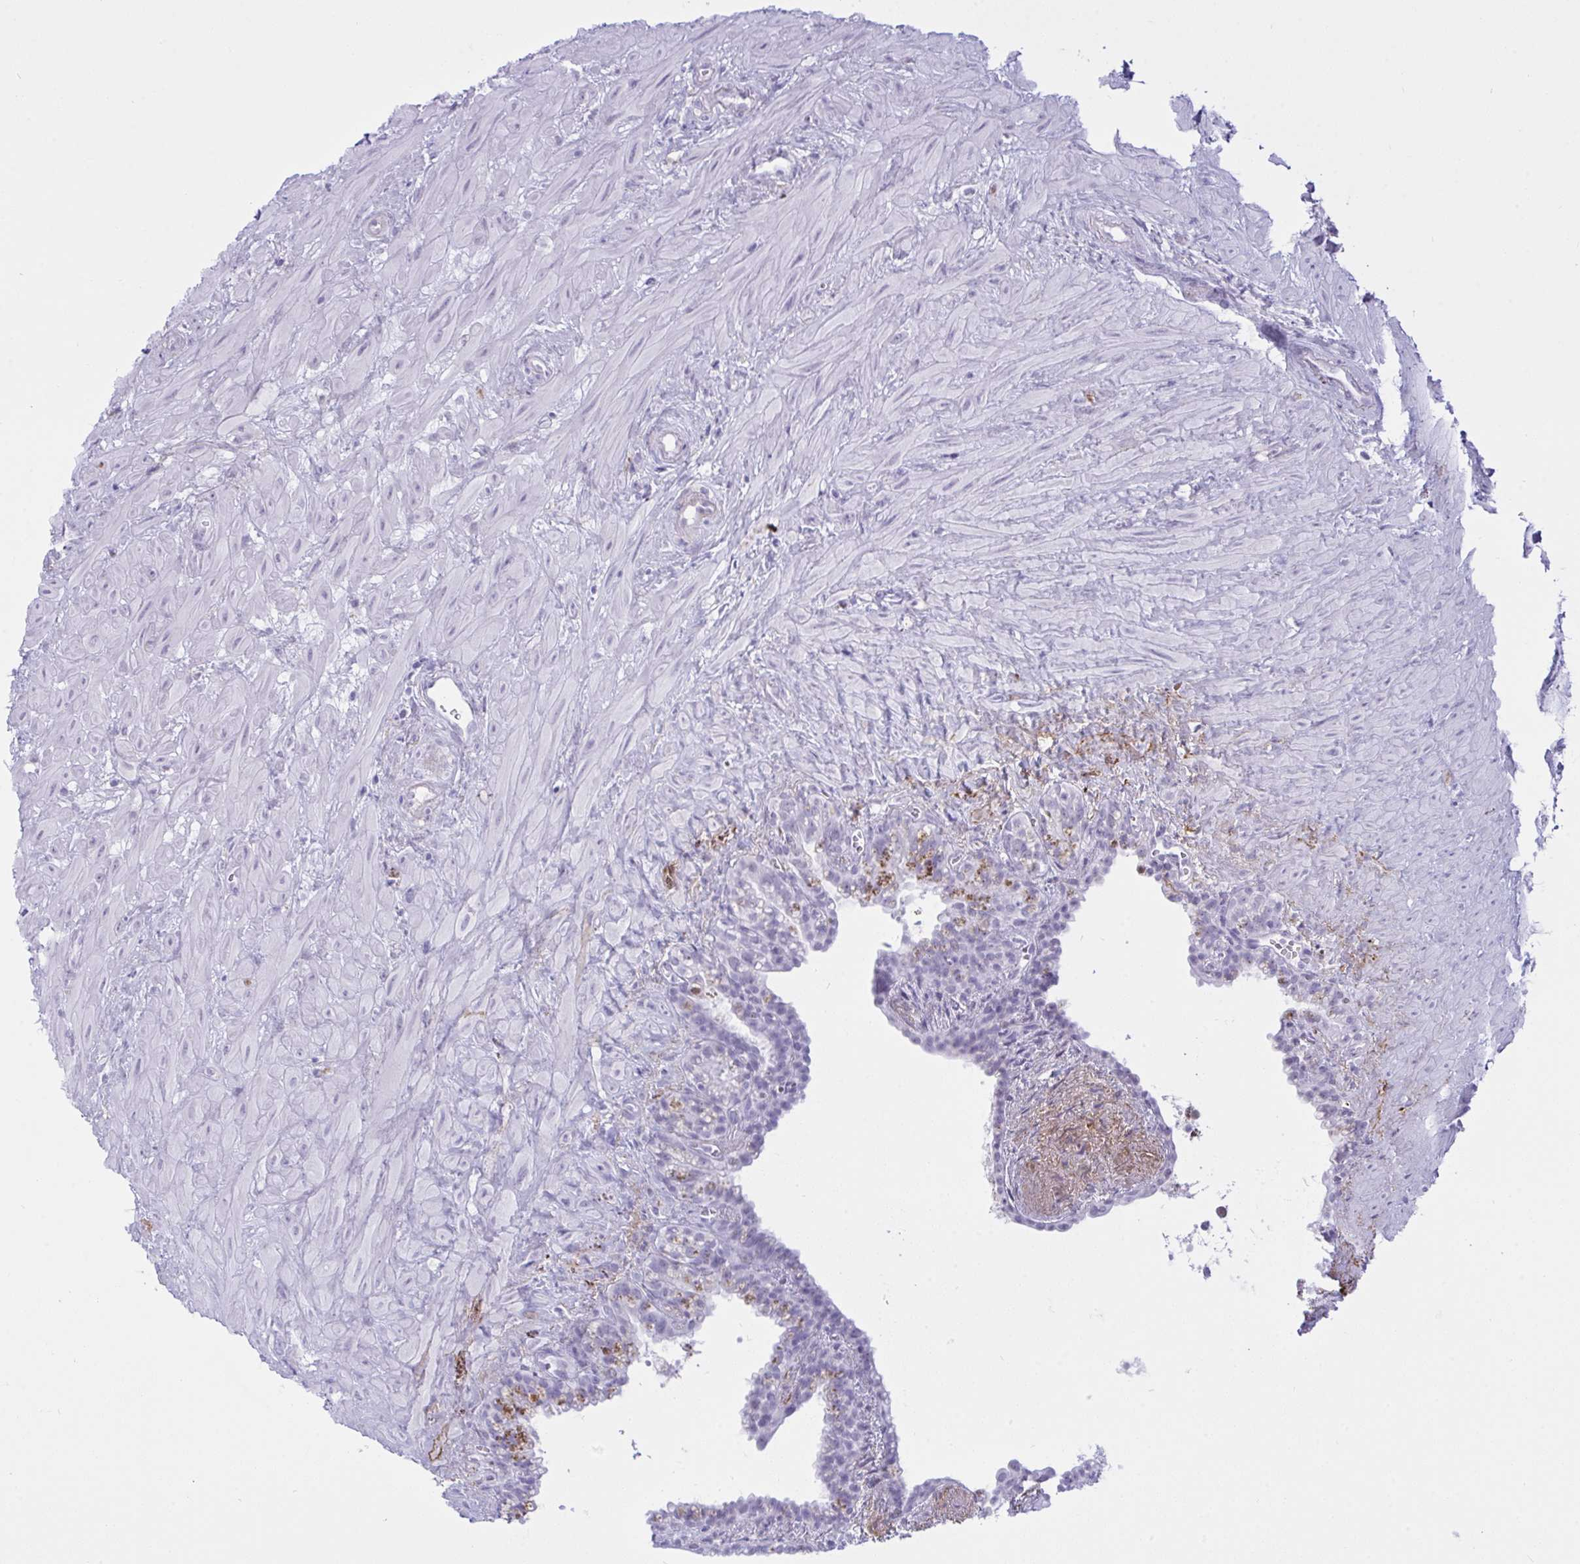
{"staining": {"intensity": "negative", "quantity": "none", "location": "none"}, "tissue": "seminal vesicle", "cell_type": "Glandular cells", "image_type": "normal", "snomed": [{"axis": "morphology", "description": "Normal tissue, NOS"}, {"axis": "topography", "description": "Seminal veicle"}], "caption": "This photomicrograph is of normal seminal vesicle stained with immunohistochemistry to label a protein in brown with the nuclei are counter-stained blue. There is no expression in glandular cells. (DAB immunohistochemistry (IHC) visualized using brightfield microscopy, high magnification).", "gene": "ELN", "patient": {"sex": "male", "age": 76}}